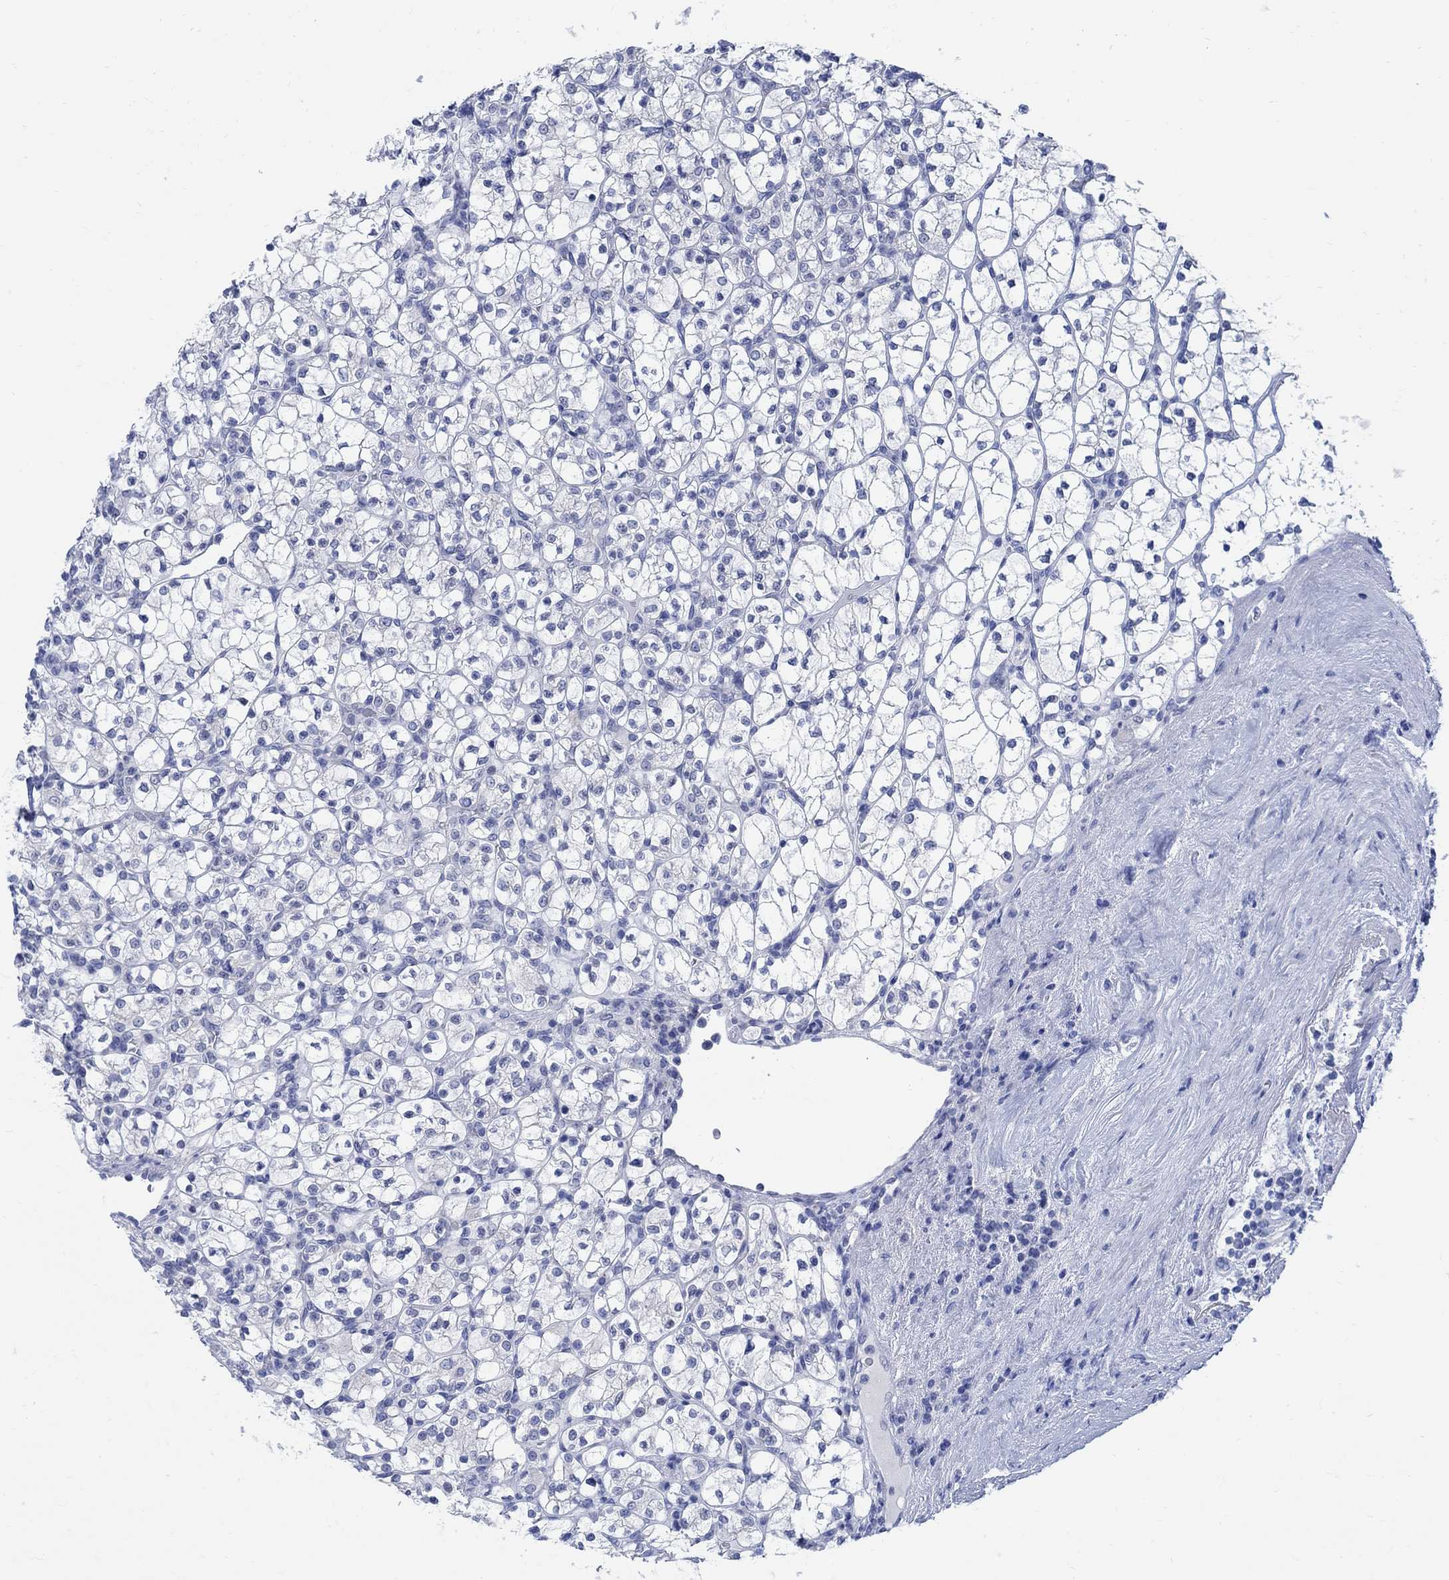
{"staining": {"intensity": "negative", "quantity": "none", "location": "none"}, "tissue": "renal cancer", "cell_type": "Tumor cells", "image_type": "cancer", "snomed": [{"axis": "morphology", "description": "Adenocarcinoma, NOS"}, {"axis": "topography", "description": "Kidney"}], "caption": "The immunohistochemistry image has no significant positivity in tumor cells of renal cancer tissue.", "gene": "CAMK2N1", "patient": {"sex": "female", "age": 89}}